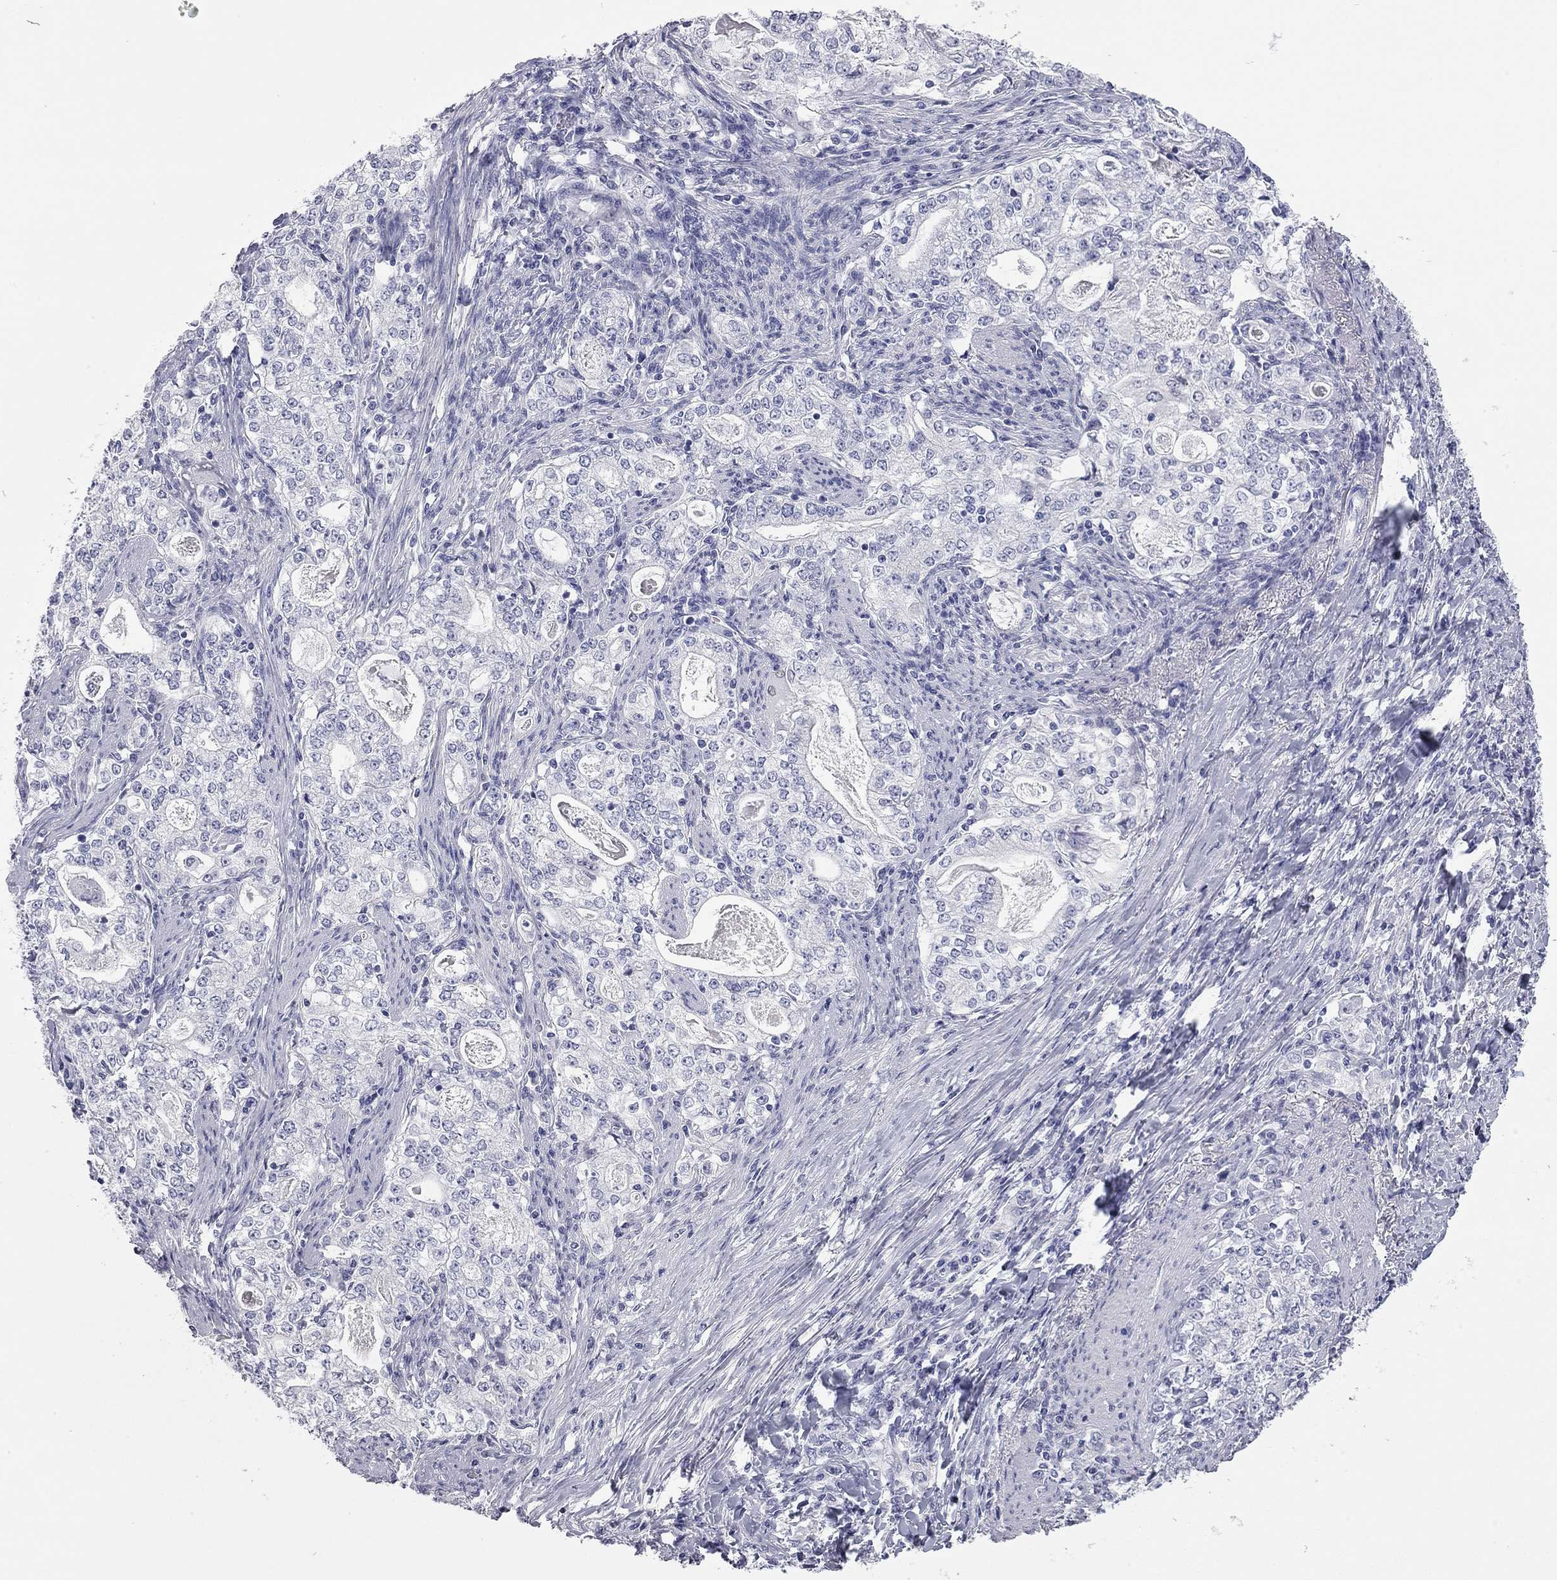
{"staining": {"intensity": "negative", "quantity": "none", "location": "none"}, "tissue": "stomach cancer", "cell_type": "Tumor cells", "image_type": "cancer", "snomed": [{"axis": "morphology", "description": "Adenocarcinoma, NOS"}, {"axis": "topography", "description": "Stomach, lower"}], "caption": "A photomicrograph of human stomach cancer (adenocarcinoma) is negative for staining in tumor cells.", "gene": "AK8", "patient": {"sex": "female", "age": 72}}